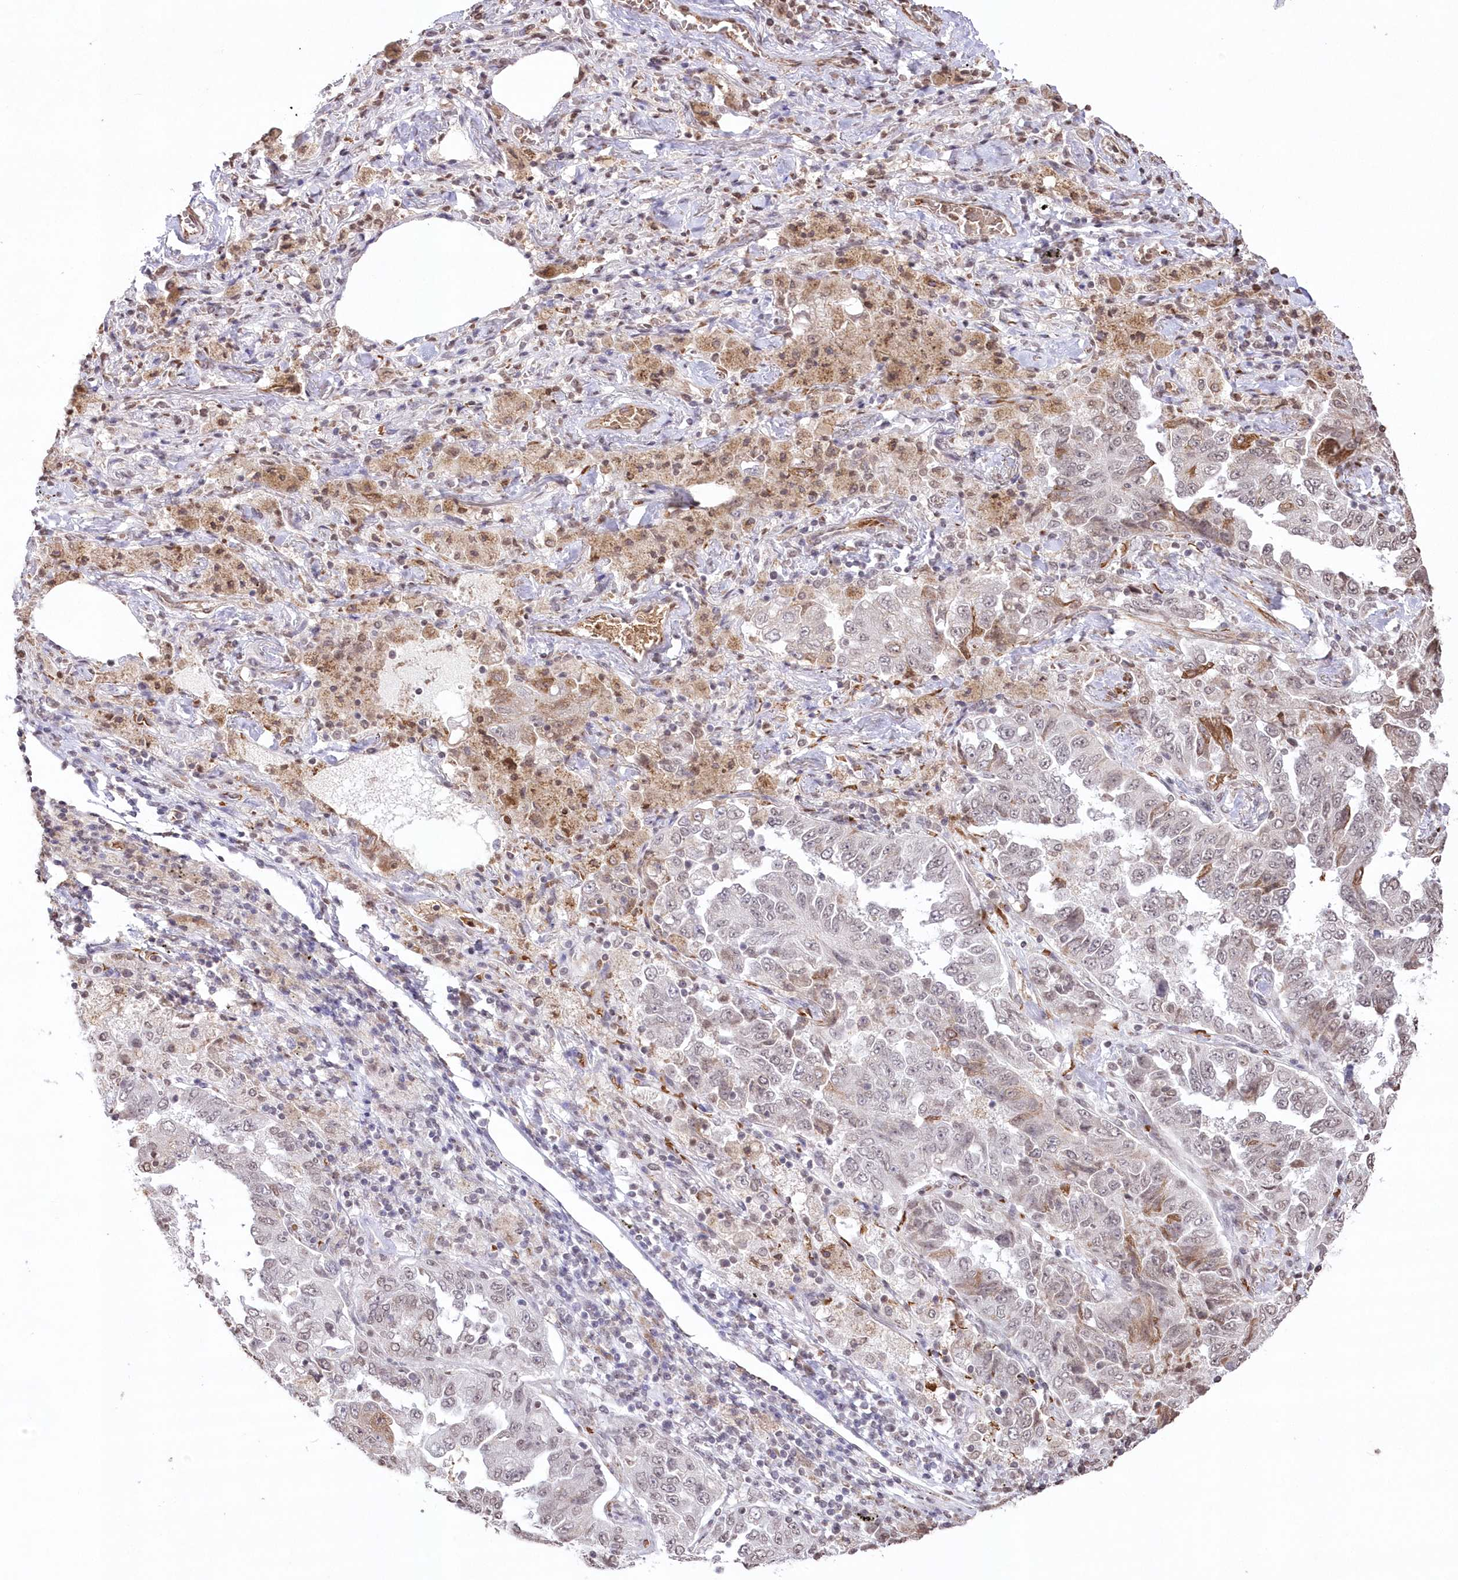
{"staining": {"intensity": "moderate", "quantity": "<25%", "location": "cytoplasmic/membranous"}, "tissue": "lung cancer", "cell_type": "Tumor cells", "image_type": "cancer", "snomed": [{"axis": "morphology", "description": "Adenocarcinoma, NOS"}, {"axis": "topography", "description": "Lung"}], "caption": "There is low levels of moderate cytoplasmic/membranous staining in tumor cells of lung adenocarcinoma, as demonstrated by immunohistochemical staining (brown color).", "gene": "RBM27", "patient": {"sex": "female", "age": 51}}